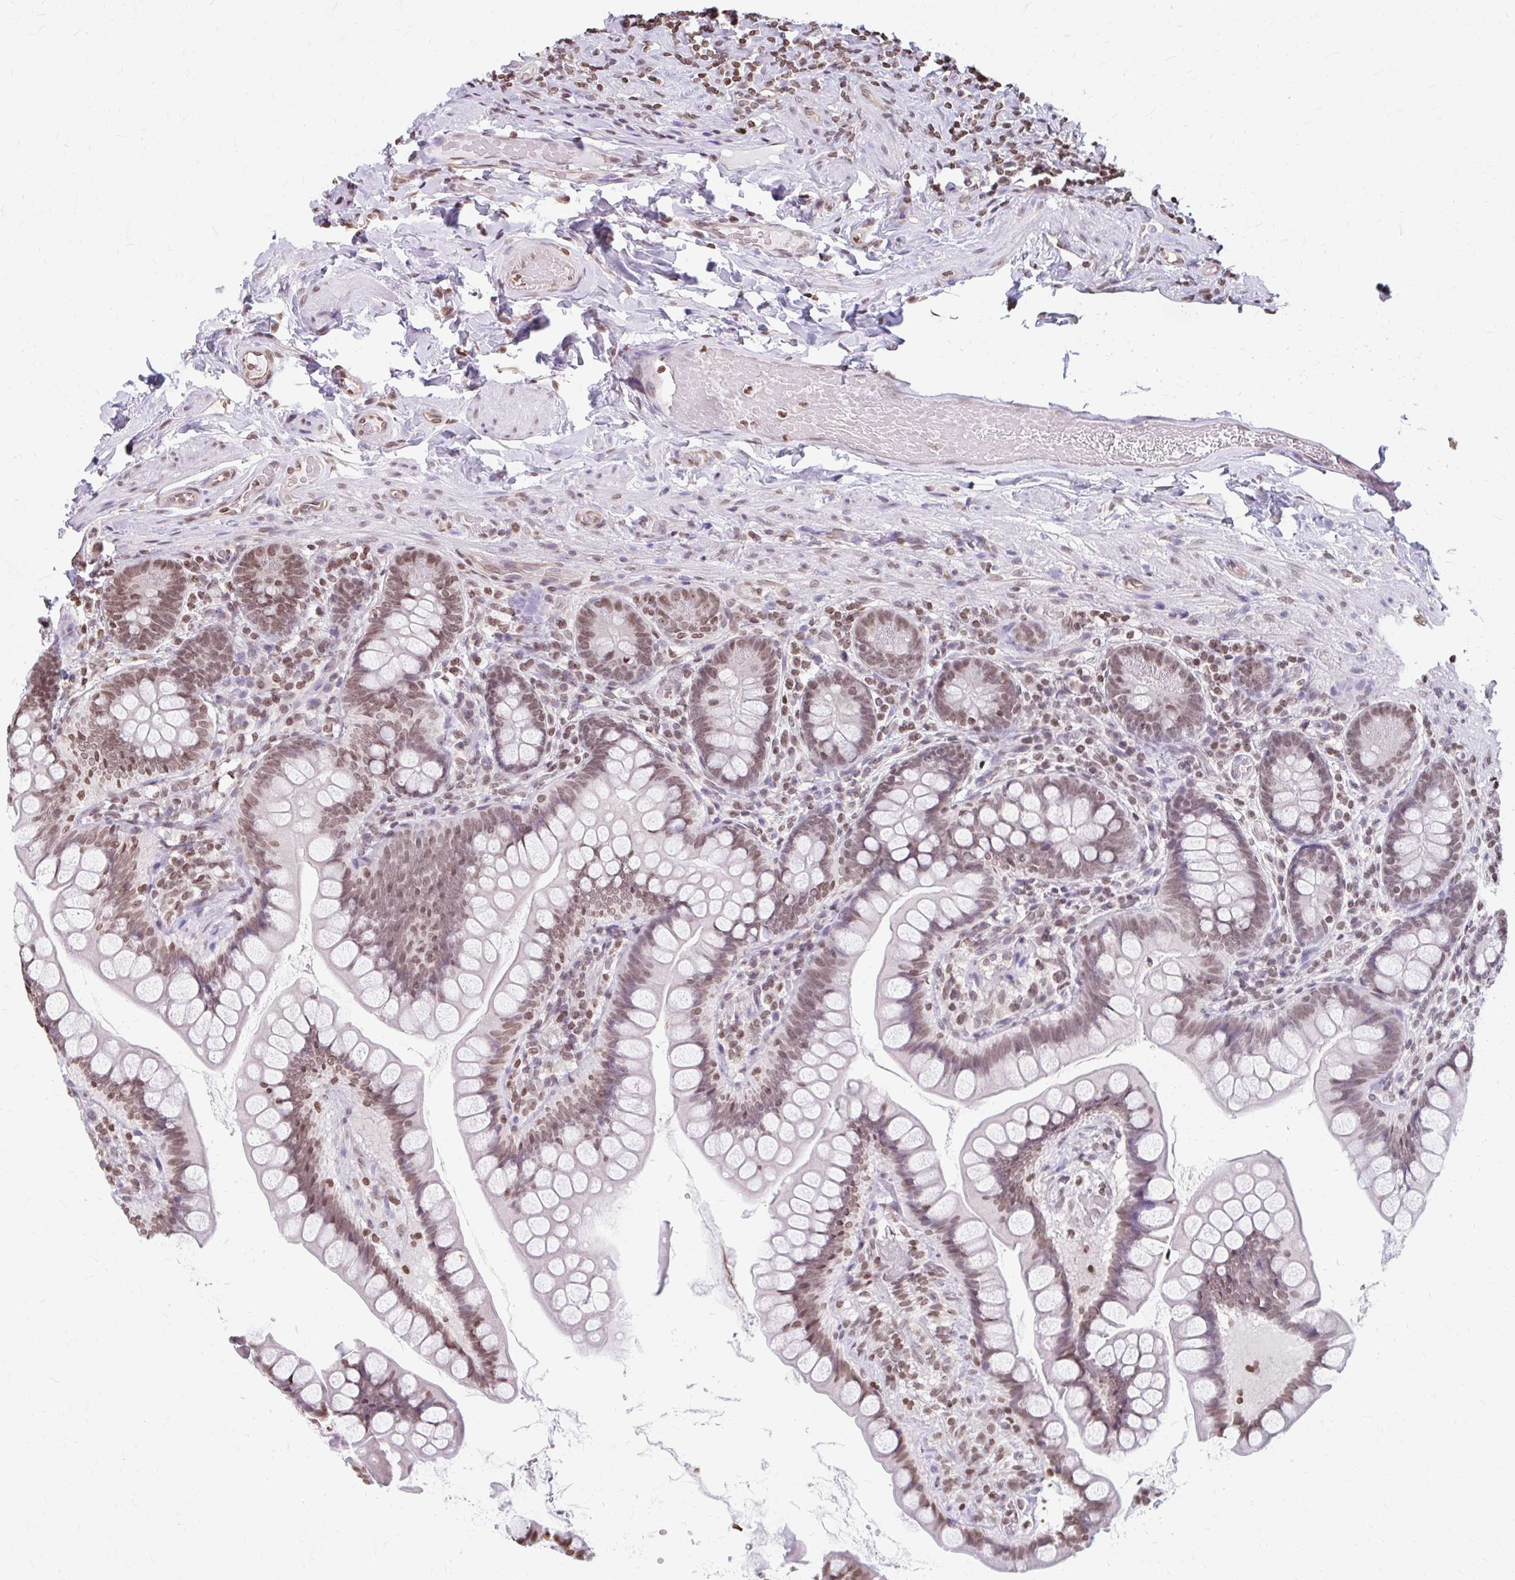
{"staining": {"intensity": "moderate", "quantity": ">75%", "location": "nuclear"}, "tissue": "small intestine", "cell_type": "Glandular cells", "image_type": "normal", "snomed": [{"axis": "morphology", "description": "Normal tissue, NOS"}, {"axis": "topography", "description": "Small intestine"}], "caption": "IHC staining of benign small intestine, which reveals medium levels of moderate nuclear staining in approximately >75% of glandular cells indicating moderate nuclear protein staining. The staining was performed using DAB (3,3'-diaminobenzidine) (brown) for protein detection and nuclei were counterstained in hematoxylin (blue).", "gene": "ORC3", "patient": {"sex": "male", "age": 70}}